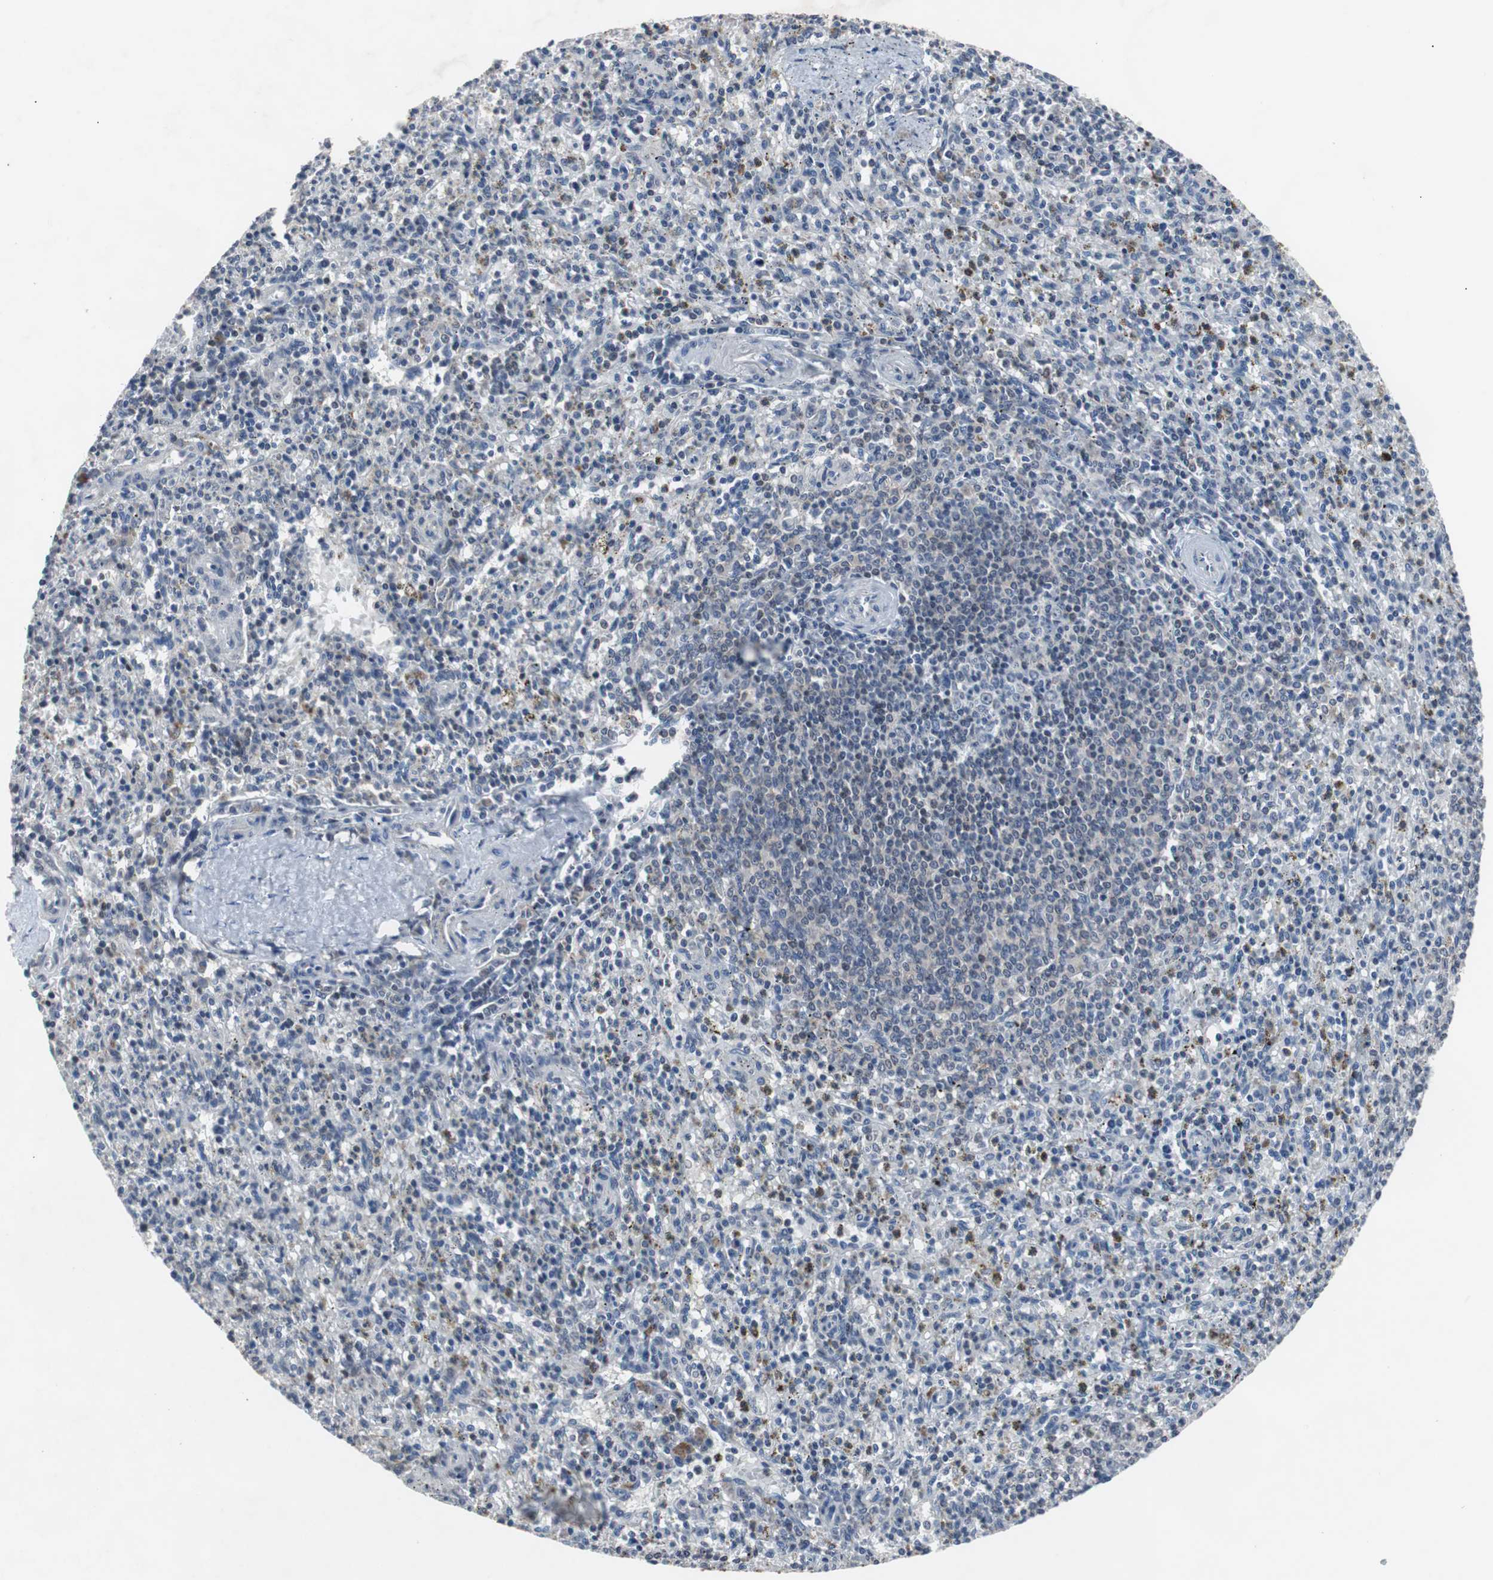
{"staining": {"intensity": "moderate", "quantity": "<25%", "location": "cytoplasmic/membranous"}, "tissue": "spleen", "cell_type": "Cells in red pulp", "image_type": "normal", "snomed": [{"axis": "morphology", "description": "Normal tissue, NOS"}, {"axis": "topography", "description": "Spleen"}], "caption": "IHC of benign human spleen displays low levels of moderate cytoplasmic/membranous expression in about <25% of cells in red pulp.", "gene": "RBM47", "patient": {"sex": "male", "age": 72}}